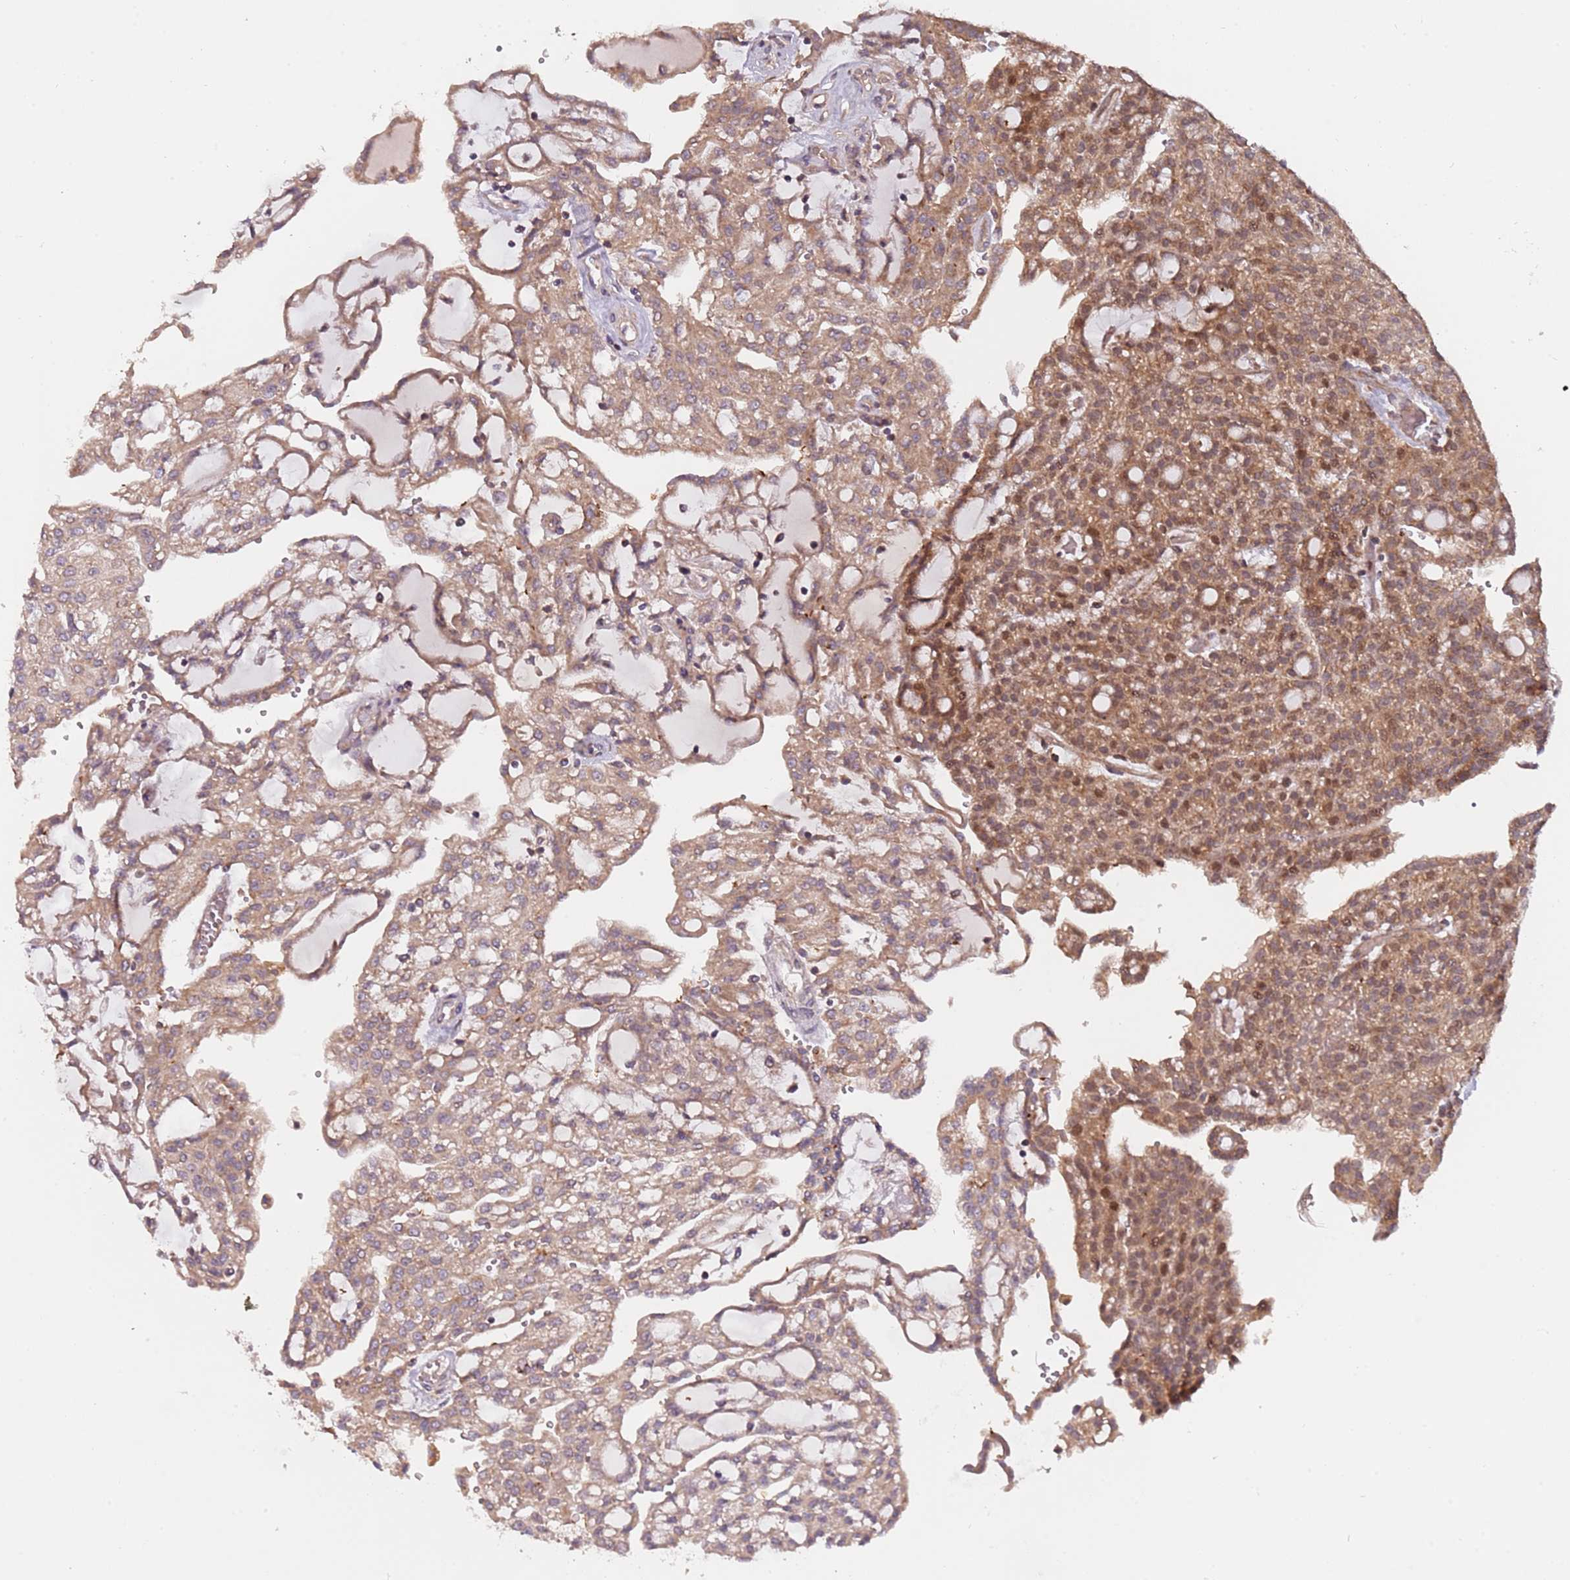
{"staining": {"intensity": "moderate", "quantity": ">75%", "location": "cytoplasmic/membranous,nuclear"}, "tissue": "renal cancer", "cell_type": "Tumor cells", "image_type": "cancer", "snomed": [{"axis": "morphology", "description": "Adenocarcinoma, NOS"}, {"axis": "topography", "description": "Kidney"}], "caption": "The micrograph shows staining of renal cancer (adenocarcinoma), revealing moderate cytoplasmic/membranous and nuclear protein positivity (brown color) within tumor cells. (IHC, brightfield microscopy, high magnification).", "gene": "RNF181", "patient": {"sex": "male", "age": 63}}